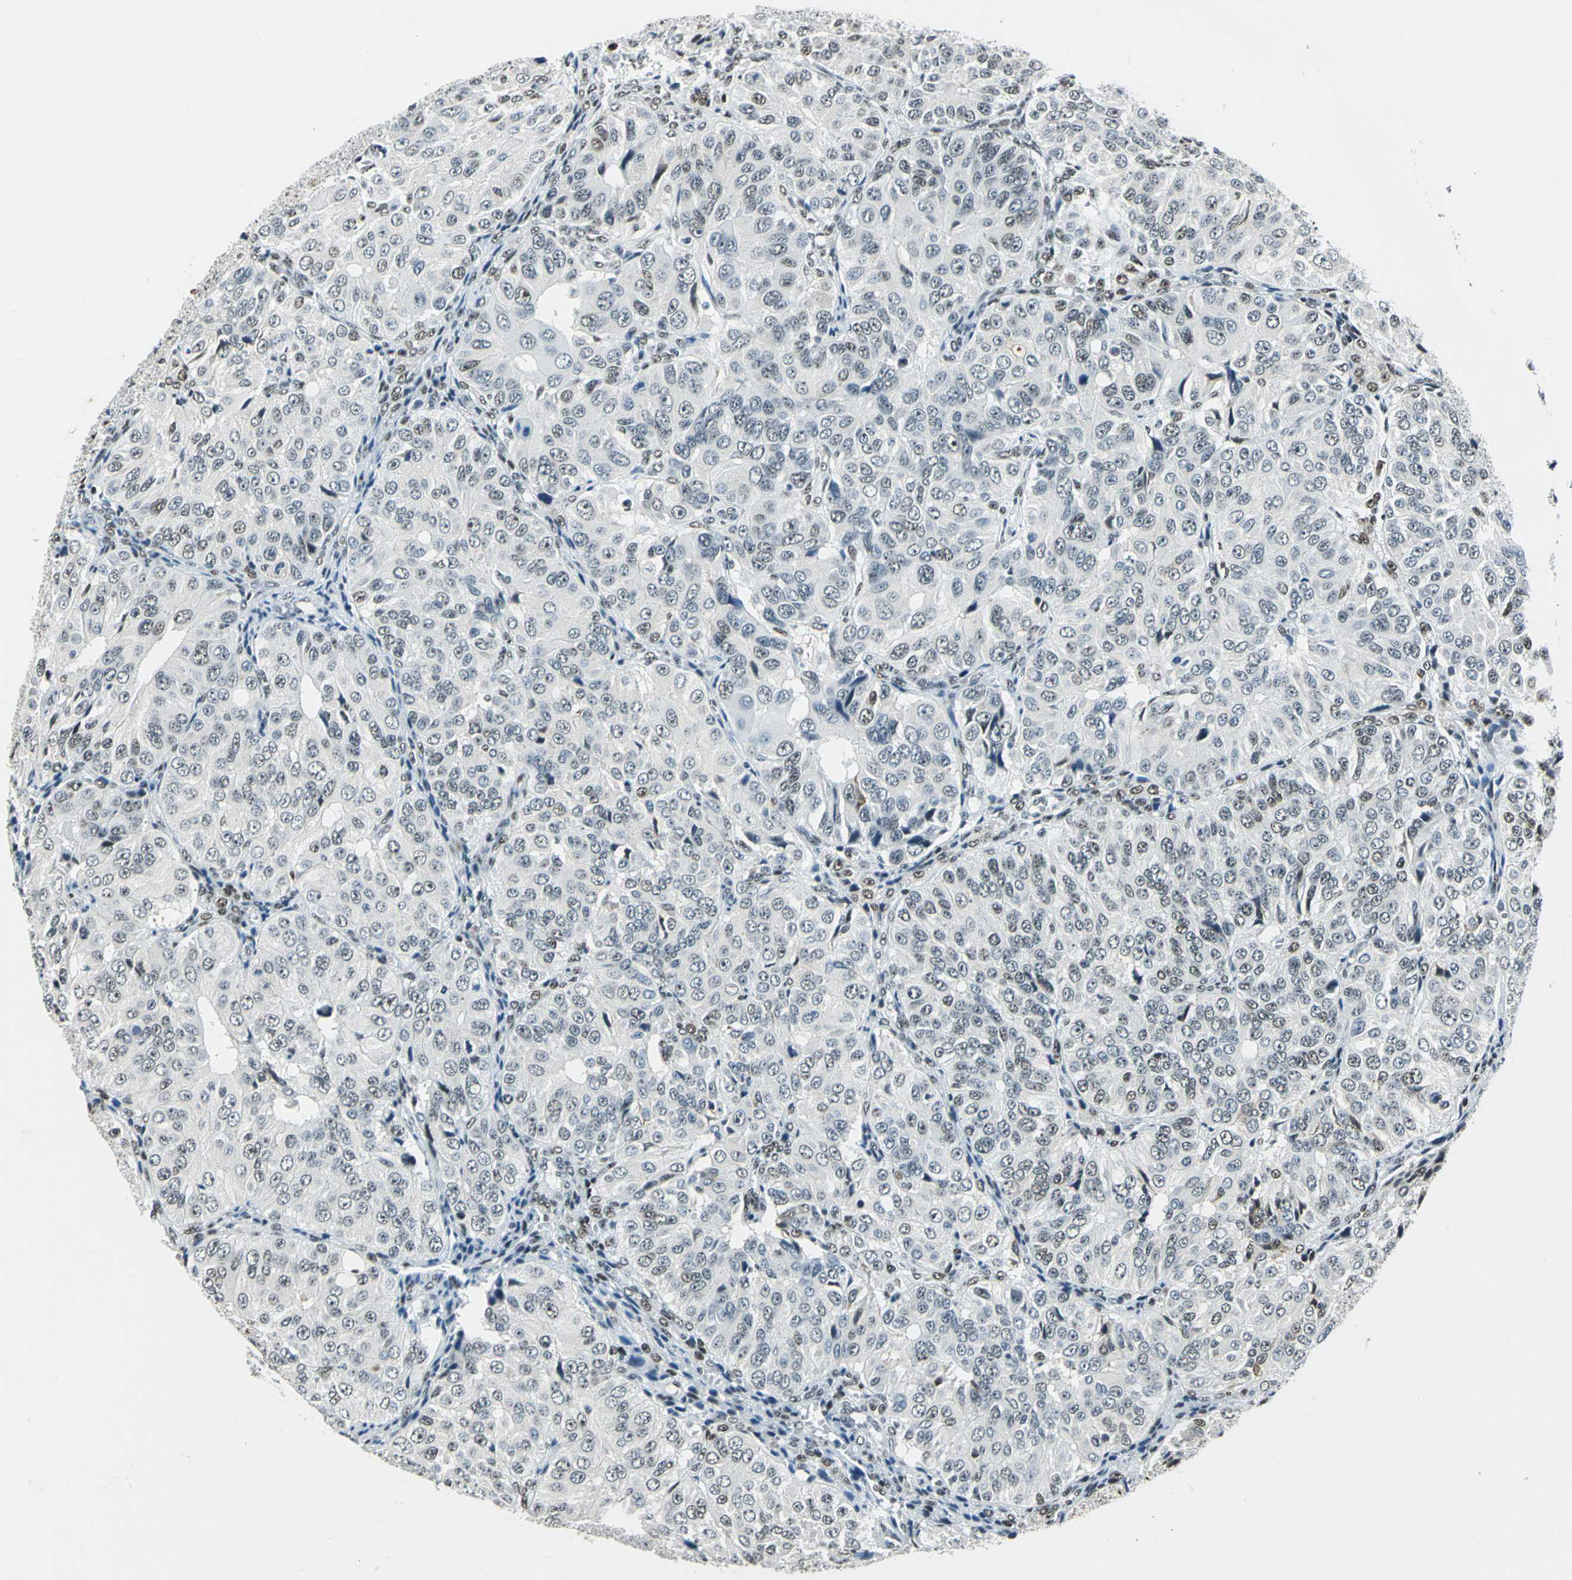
{"staining": {"intensity": "weak", "quantity": "<25%", "location": "nuclear"}, "tissue": "ovarian cancer", "cell_type": "Tumor cells", "image_type": "cancer", "snomed": [{"axis": "morphology", "description": "Carcinoma, endometroid"}, {"axis": "topography", "description": "Ovary"}], "caption": "DAB immunohistochemical staining of ovarian cancer (endometroid carcinoma) demonstrates no significant expression in tumor cells.", "gene": "KAT6B", "patient": {"sex": "female", "age": 51}}